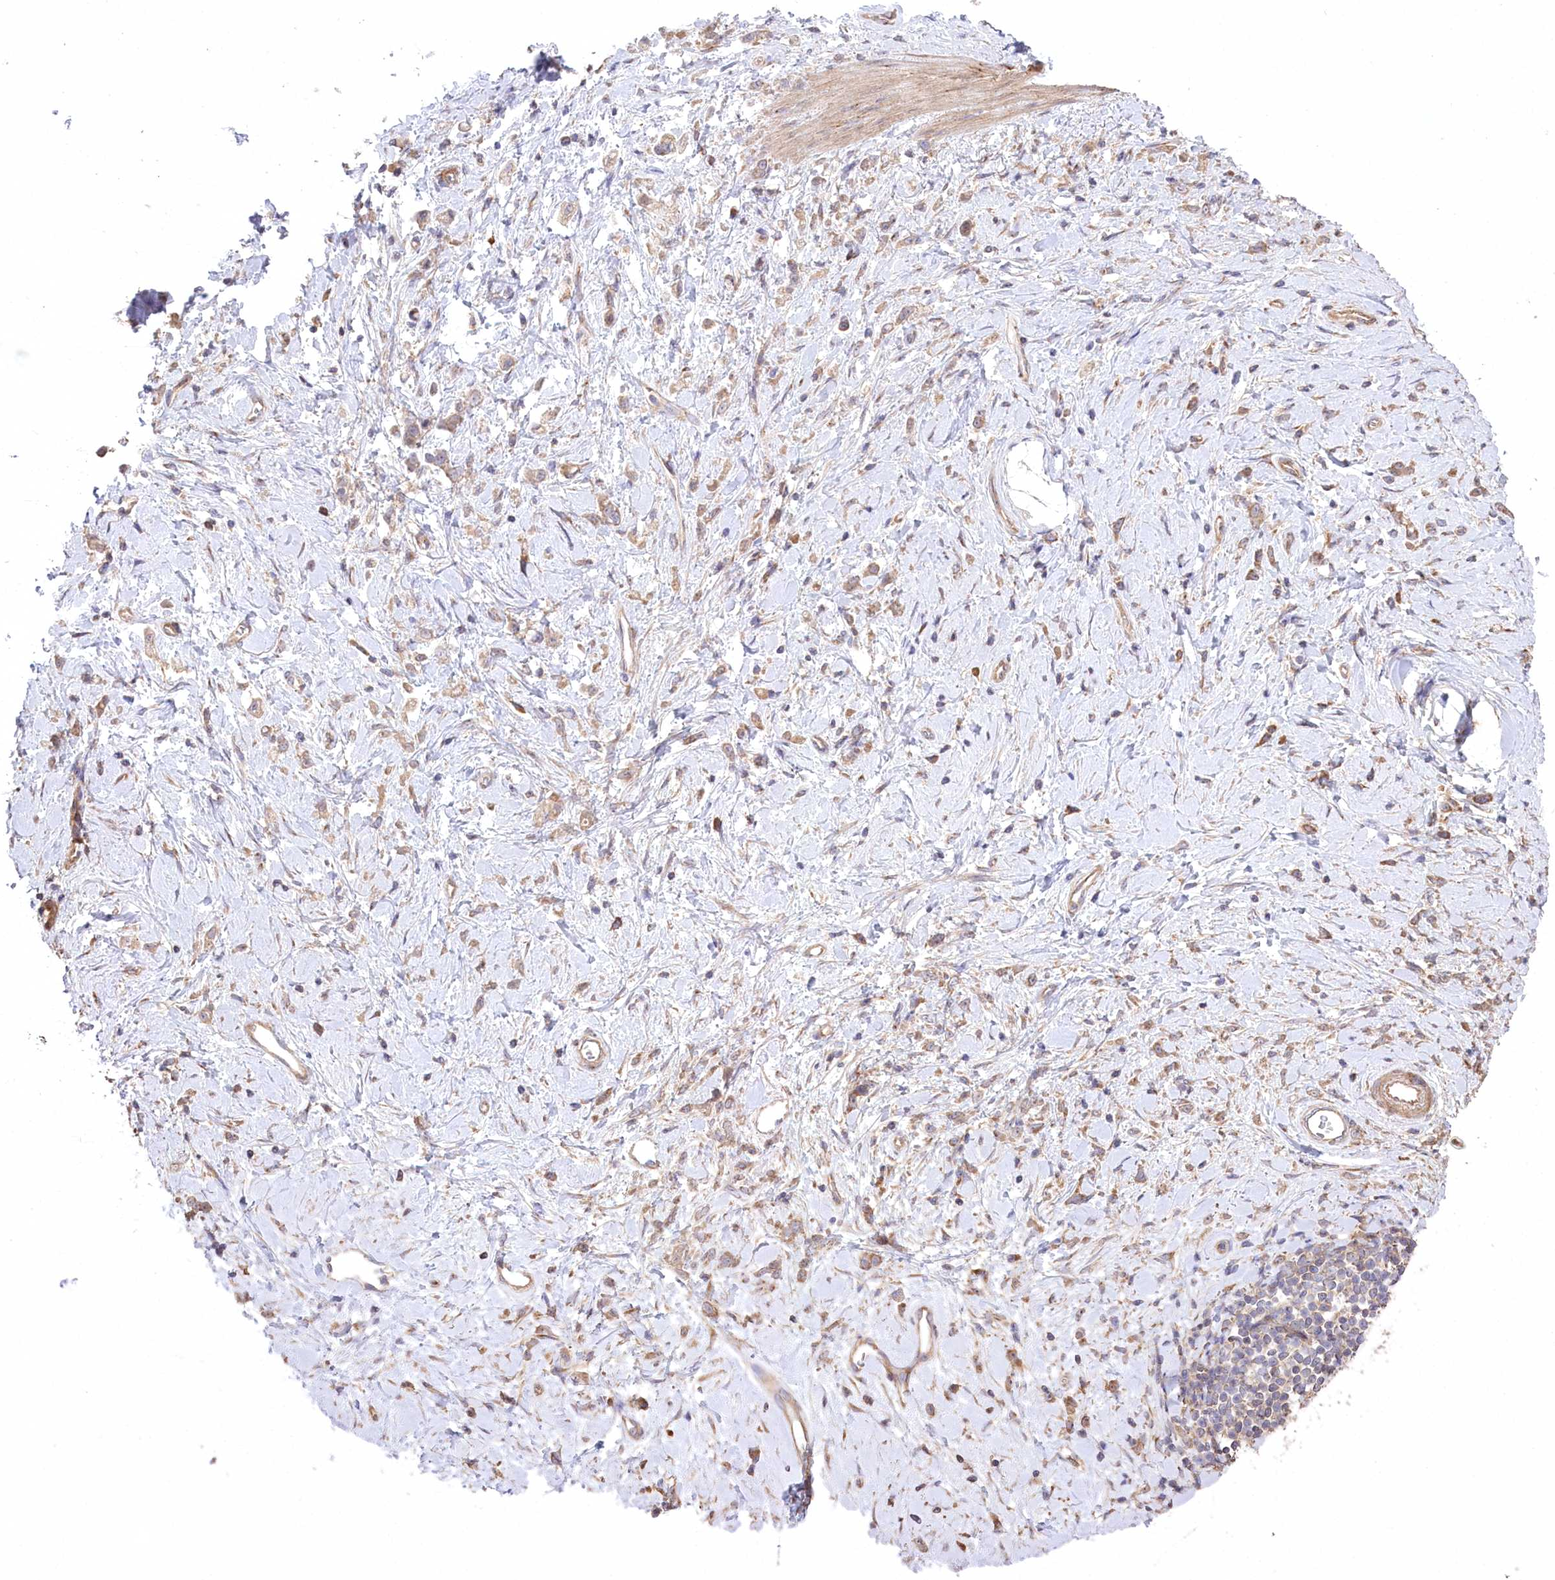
{"staining": {"intensity": "moderate", "quantity": "25%-75%", "location": "cytoplasmic/membranous"}, "tissue": "stomach cancer", "cell_type": "Tumor cells", "image_type": "cancer", "snomed": [{"axis": "morphology", "description": "Adenocarcinoma, NOS"}, {"axis": "topography", "description": "Stomach"}], "caption": "IHC photomicrograph of neoplastic tissue: human stomach cancer (adenocarcinoma) stained using IHC demonstrates medium levels of moderate protein expression localized specifically in the cytoplasmic/membranous of tumor cells, appearing as a cytoplasmic/membranous brown color.", "gene": "PRSS53", "patient": {"sex": "female", "age": 60}}